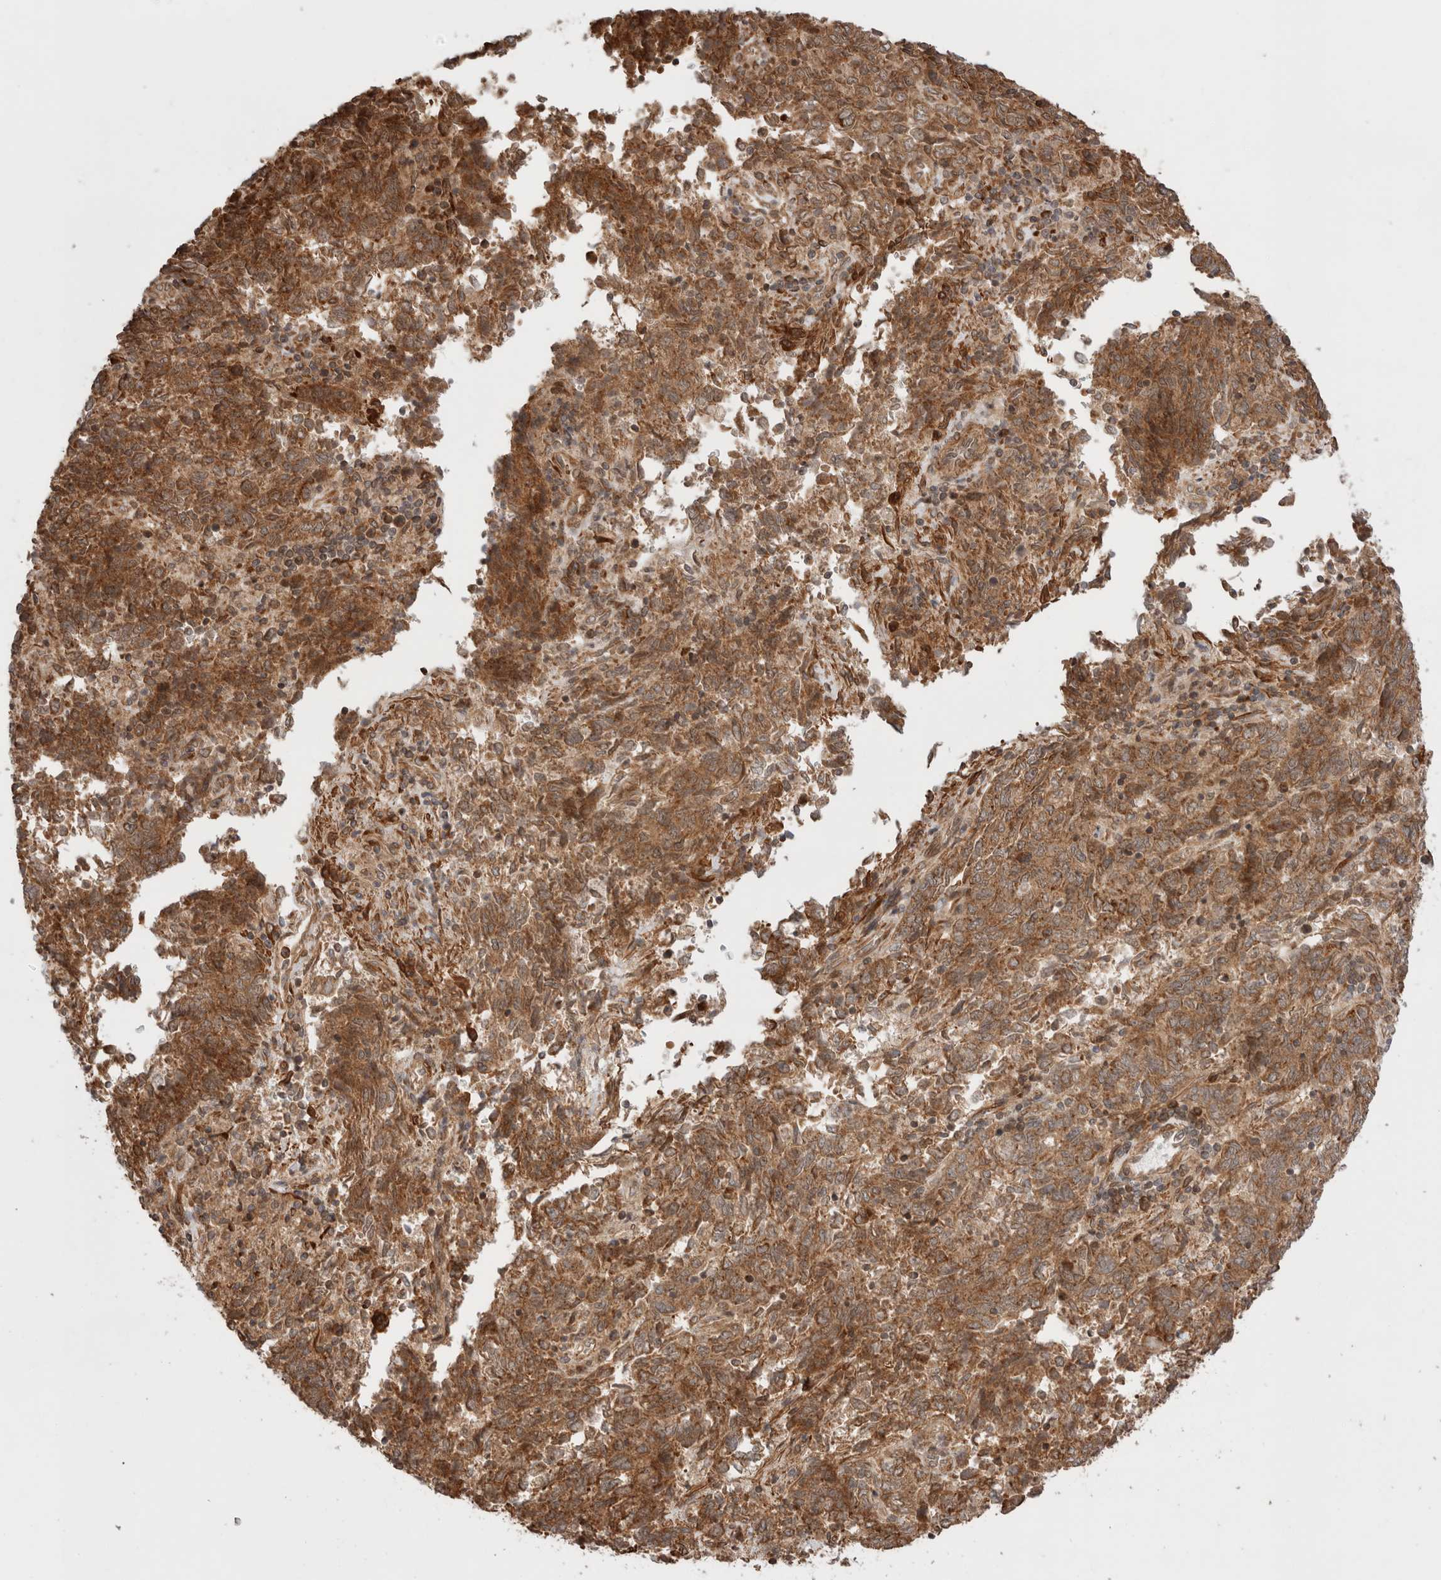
{"staining": {"intensity": "strong", "quantity": ">75%", "location": "cytoplasmic/membranous"}, "tissue": "endometrial cancer", "cell_type": "Tumor cells", "image_type": "cancer", "snomed": [{"axis": "morphology", "description": "Adenocarcinoma, NOS"}, {"axis": "topography", "description": "Endometrium"}], "caption": "This is a micrograph of IHC staining of endometrial cancer, which shows strong positivity in the cytoplasmic/membranous of tumor cells.", "gene": "ZNF649", "patient": {"sex": "female", "age": 80}}